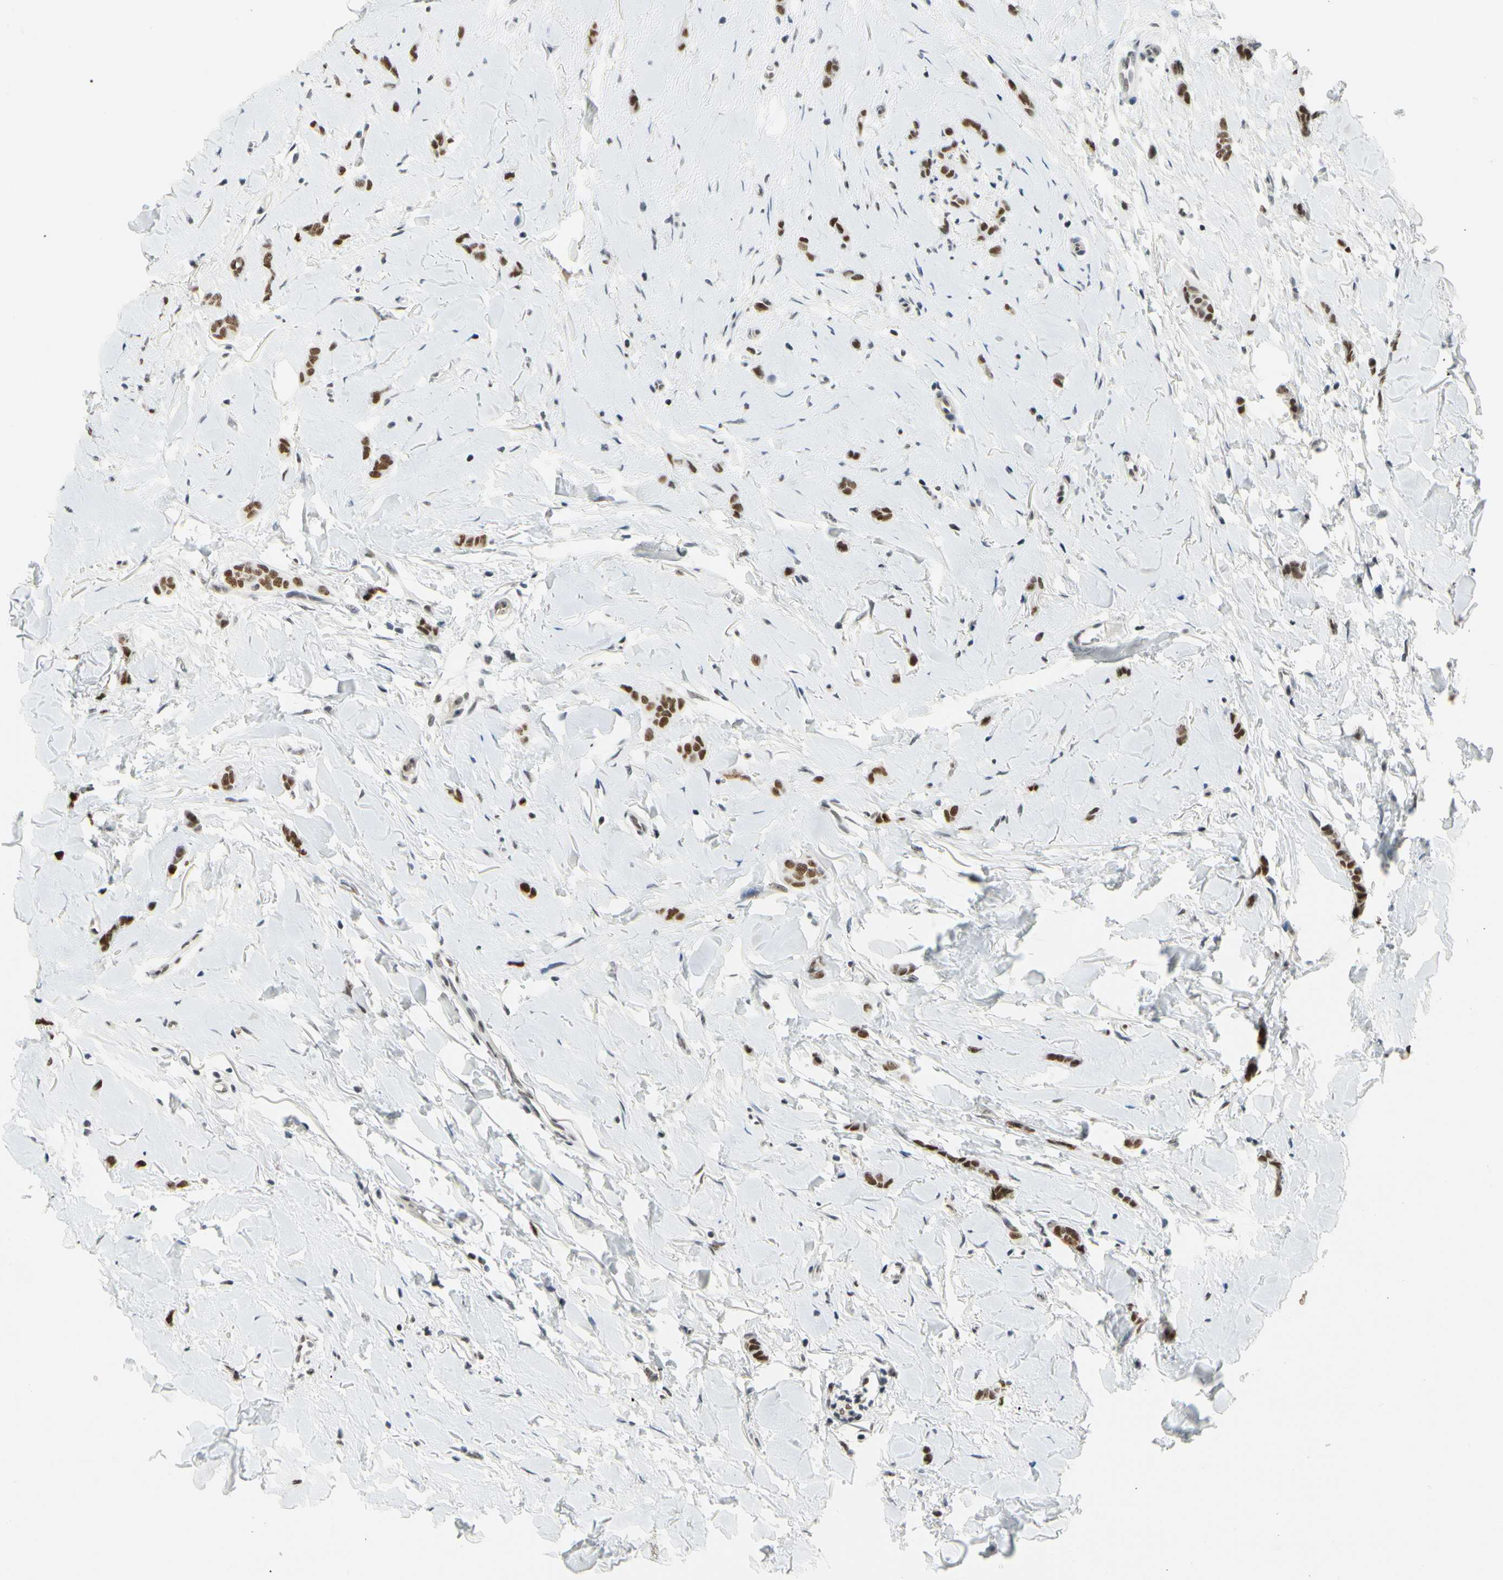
{"staining": {"intensity": "strong", "quantity": ">75%", "location": "nuclear"}, "tissue": "breast cancer", "cell_type": "Tumor cells", "image_type": "cancer", "snomed": [{"axis": "morphology", "description": "Lobular carcinoma"}, {"axis": "topography", "description": "Skin"}, {"axis": "topography", "description": "Breast"}], "caption": "An immunohistochemistry (IHC) photomicrograph of neoplastic tissue is shown. Protein staining in brown labels strong nuclear positivity in breast cancer (lobular carcinoma) within tumor cells.", "gene": "ZSCAN16", "patient": {"sex": "female", "age": 46}}